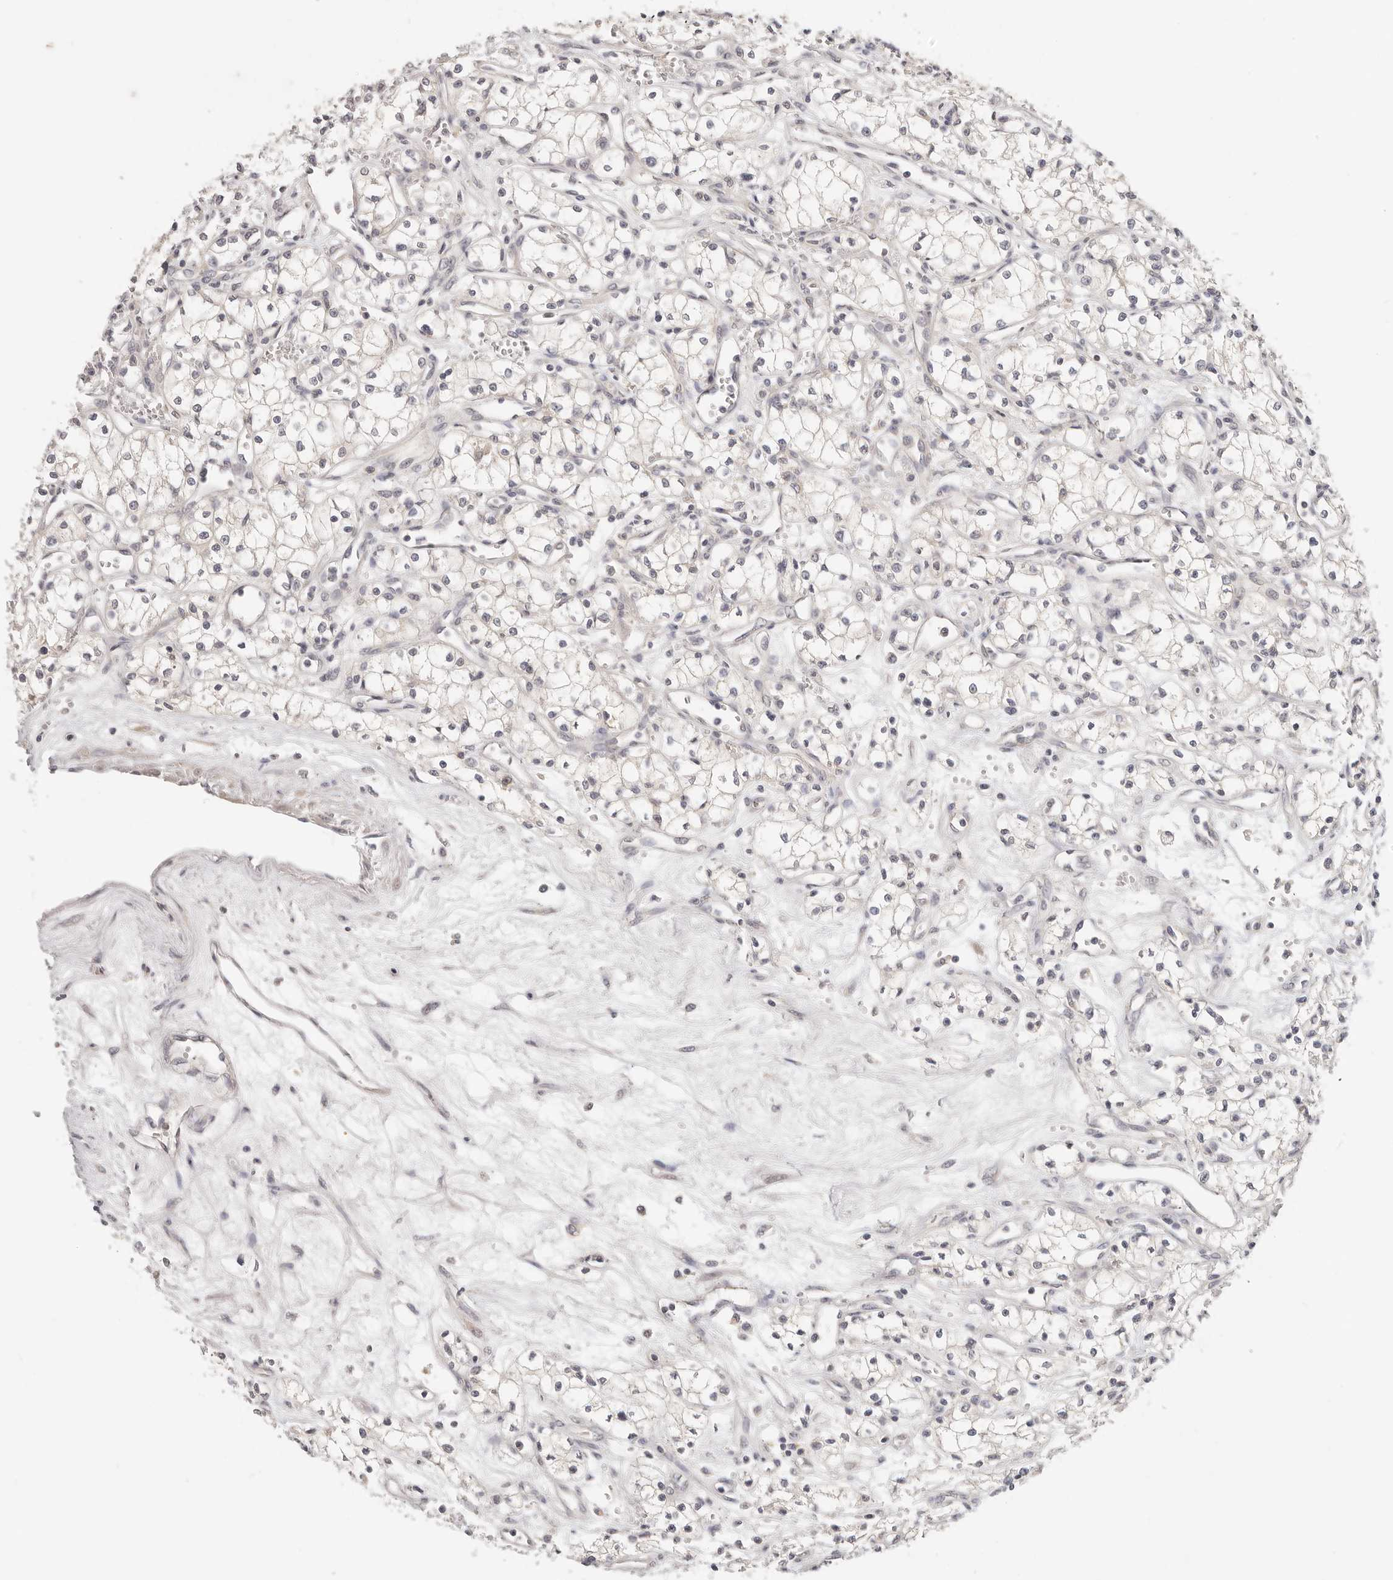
{"staining": {"intensity": "negative", "quantity": "none", "location": "none"}, "tissue": "renal cancer", "cell_type": "Tumor cells", "image_type": "cancer", "snomed": [{"axis": "morphology", "description": "Adenocarcinoma, NOS"}, {"axis": "topography", "description": "Kidney"}], "caption": "A high-resolution micrograph shows immunohistochemistry (IHC) staining of renal adenocarcinoma, which exhibits no significant positivity in tumor cells. The staining is performed using DAB brown chromogen with nuclei counter-stained in using hematoxylin.", "gene": "GGPS1", "patient": {"sex": "male", "age": 59}}